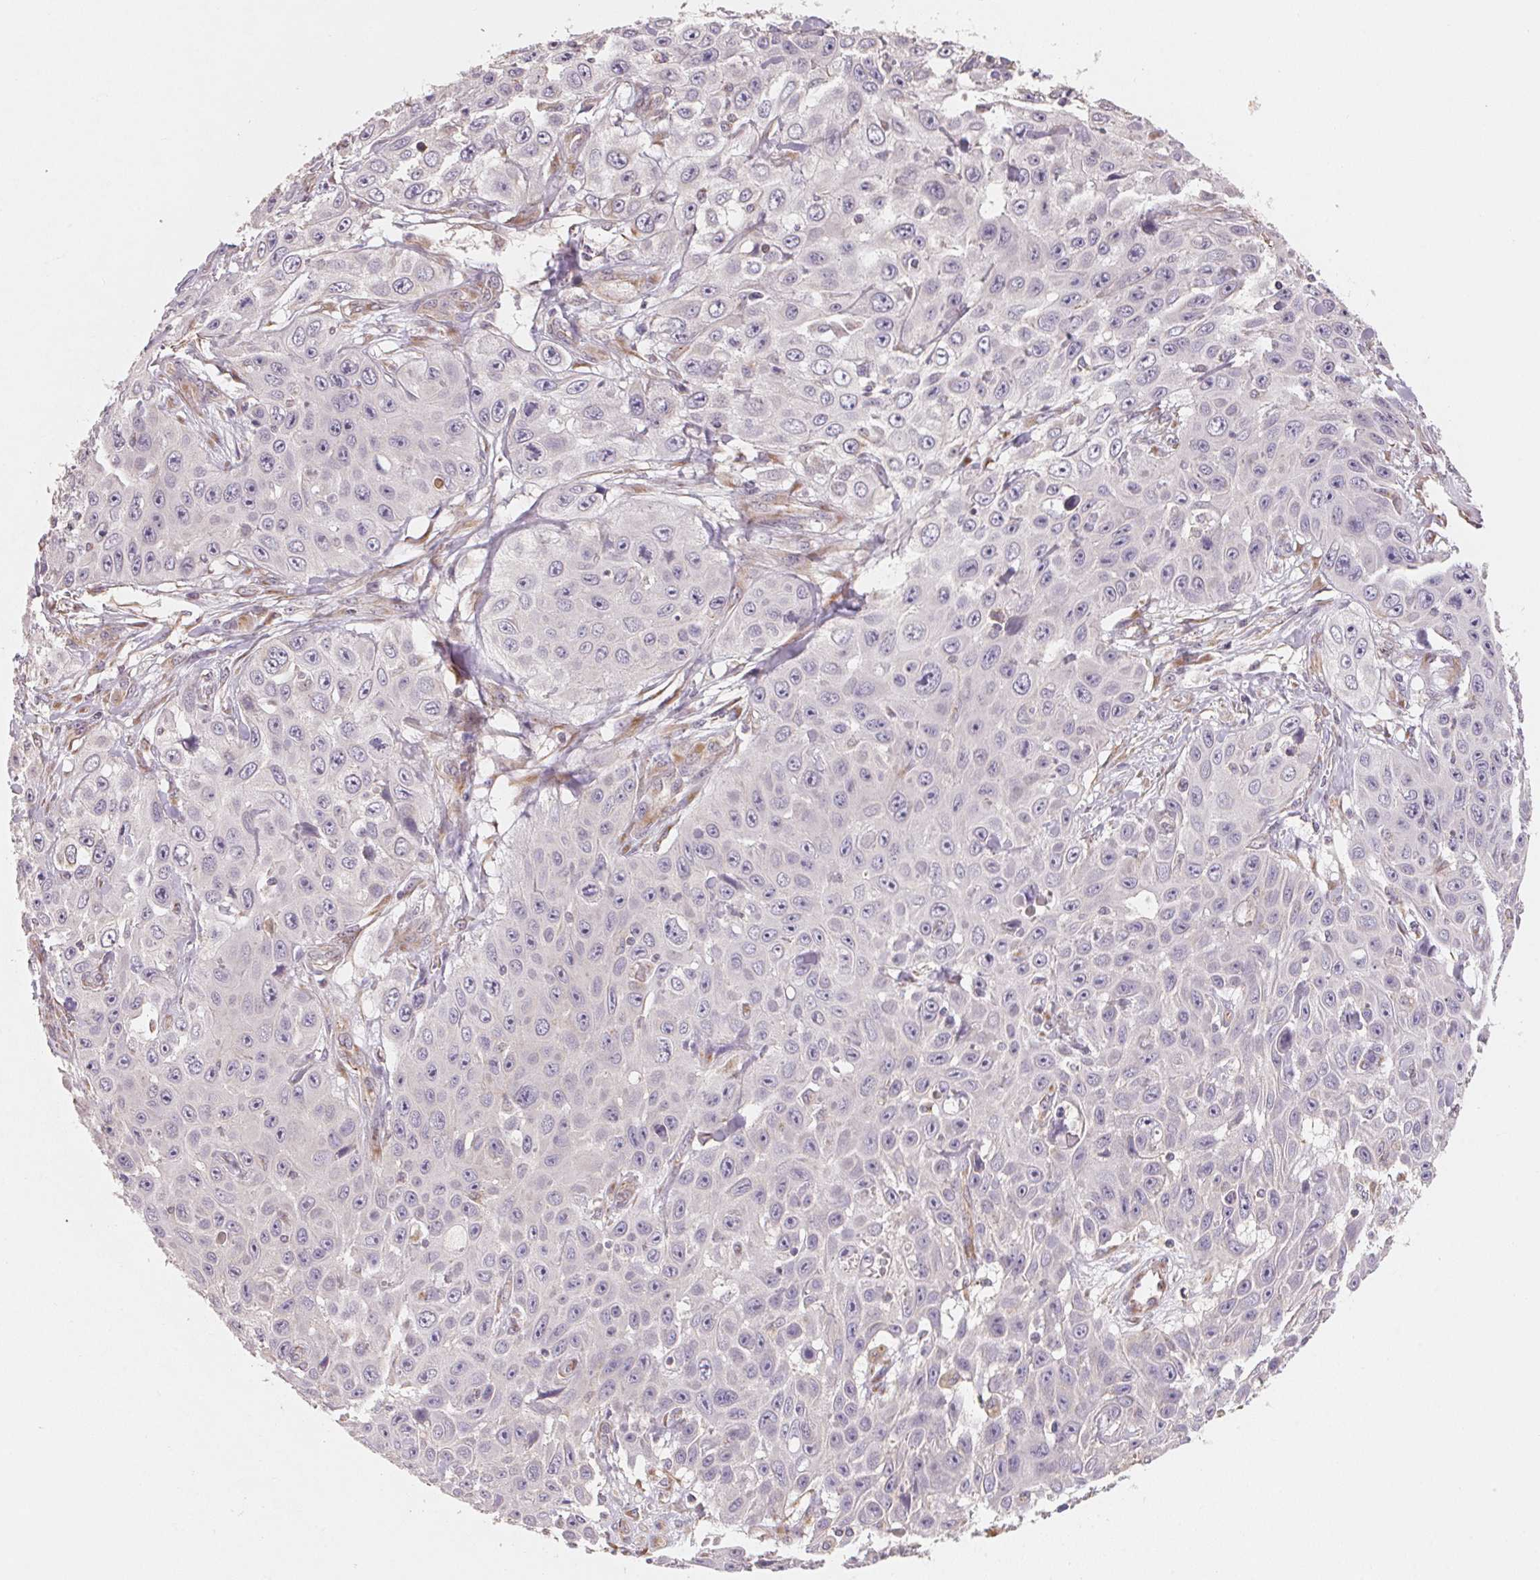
{"staining": {"intensity": "negative", "quantity": "none", "location": "none"}, "tissue": "skin cancer", "cell_type": "Tumor cells", "image_type": "cancer", "snomed": [{"axis": "morphology", "description": "Squamous cell carcinoma, NOS"}, {"axis": "topography", "description": "Skin"}], "caption": "This is a image of immunohistochemistry staining of skin squamous cell carcinoma, which shows no positivity in tumor cells.", "gene": "TSPAN12", "patient": {"sex": "male", "age": 82}}